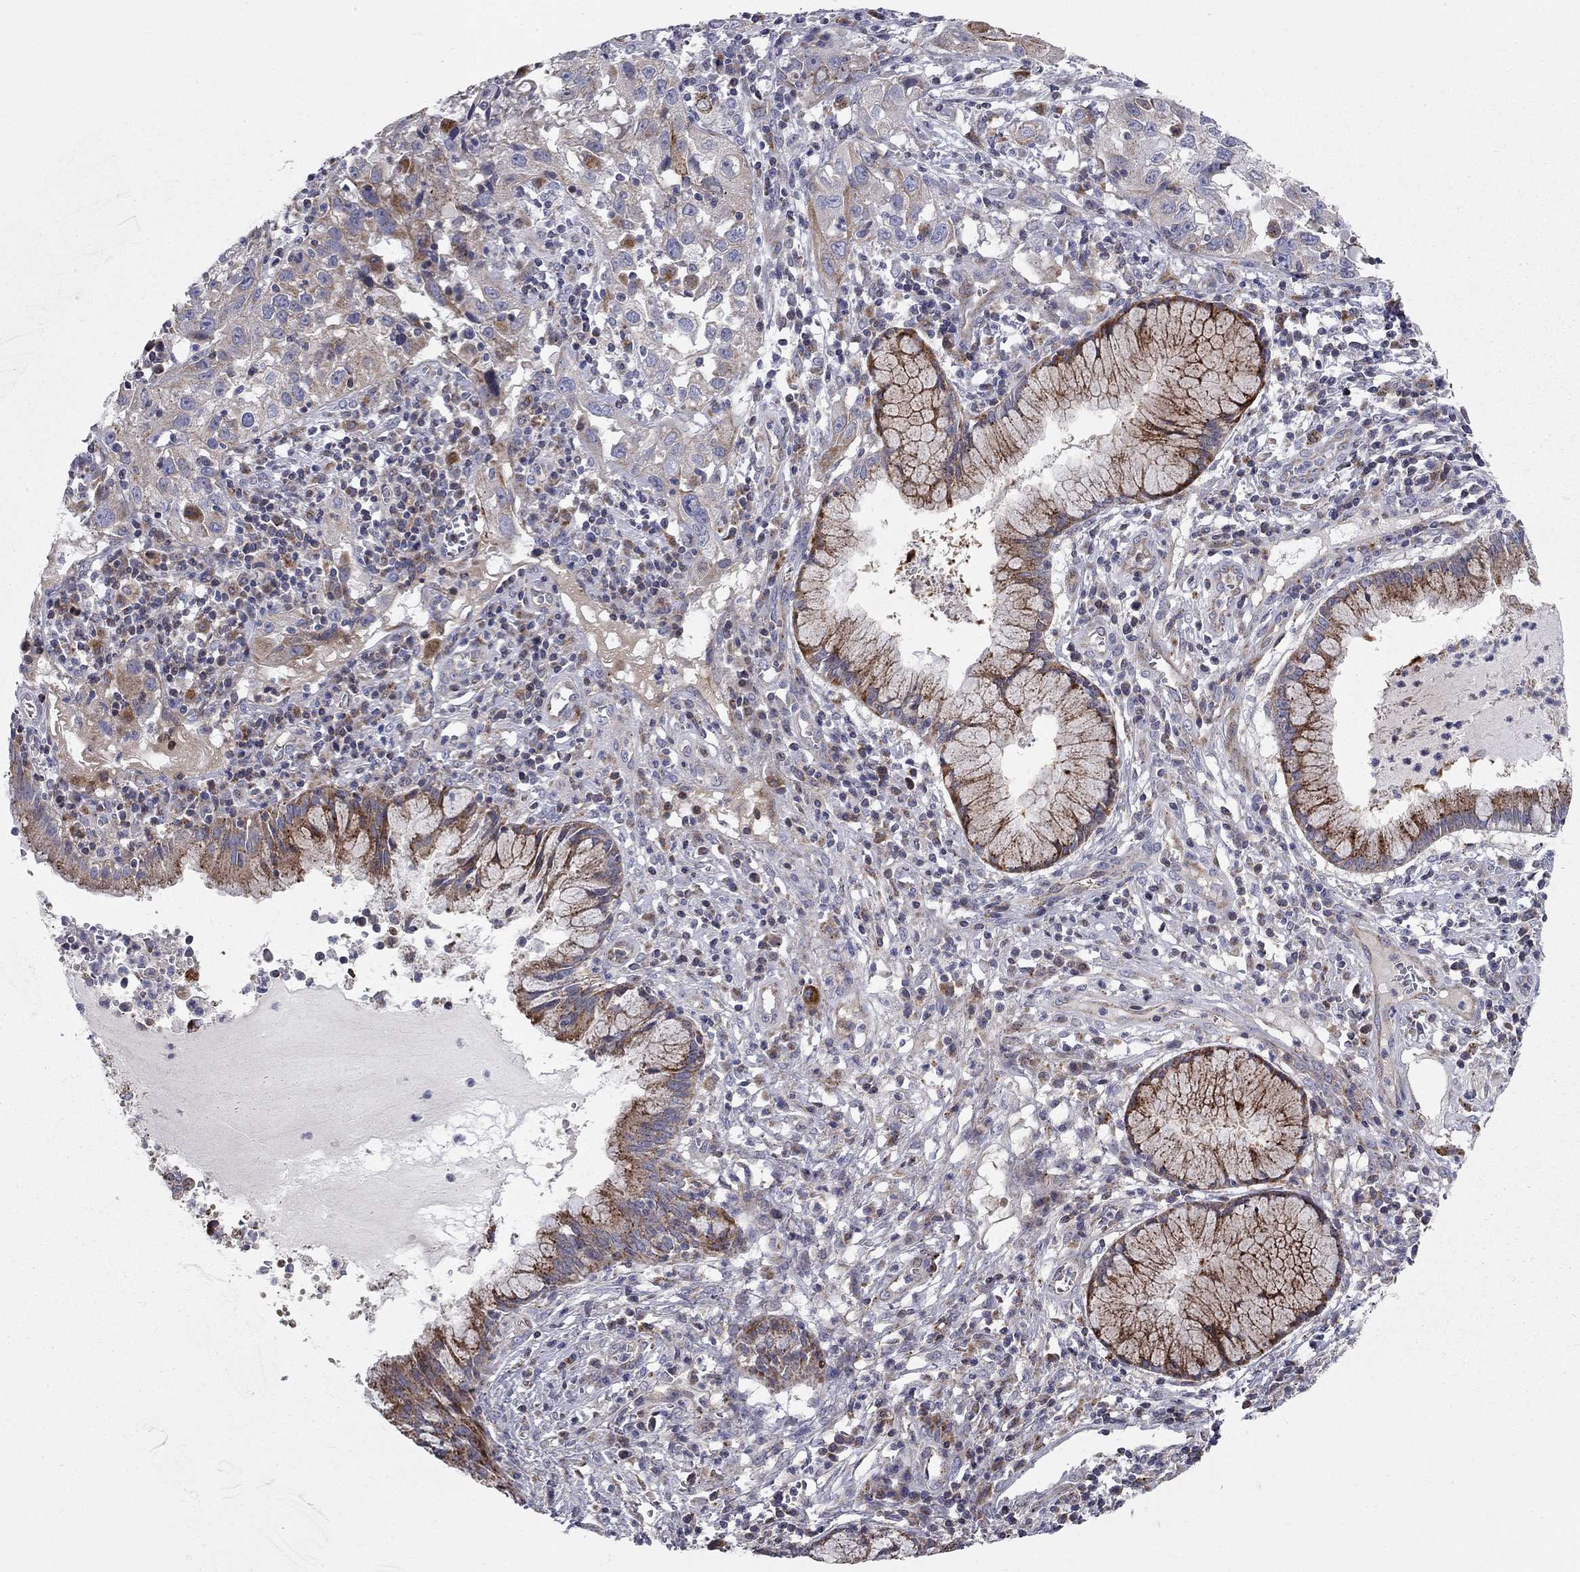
{"staining": {"intensity": "weak", "quantity": "25%-75%", "location": "cytoplasmic/membranous"}, "tissue": "cervical cancer", "cell_type": "Tumor cells", "image_type": "cancer", "snomed": [{"axis": "morphology", "description": "Squamous cell carcinoma, NOS"}, {"axis": "topography", "description": "Cervix"}], "caption": "Approximately 25%-75% of tumor cells in squamous cell carcinoma (cervical) reveal weak cytoplasmic/membranous protein staining as visualized by brown immunohistochemical staining.", "gene": "KANSL1L", "patient": {"sex": "female", "age": 32}}